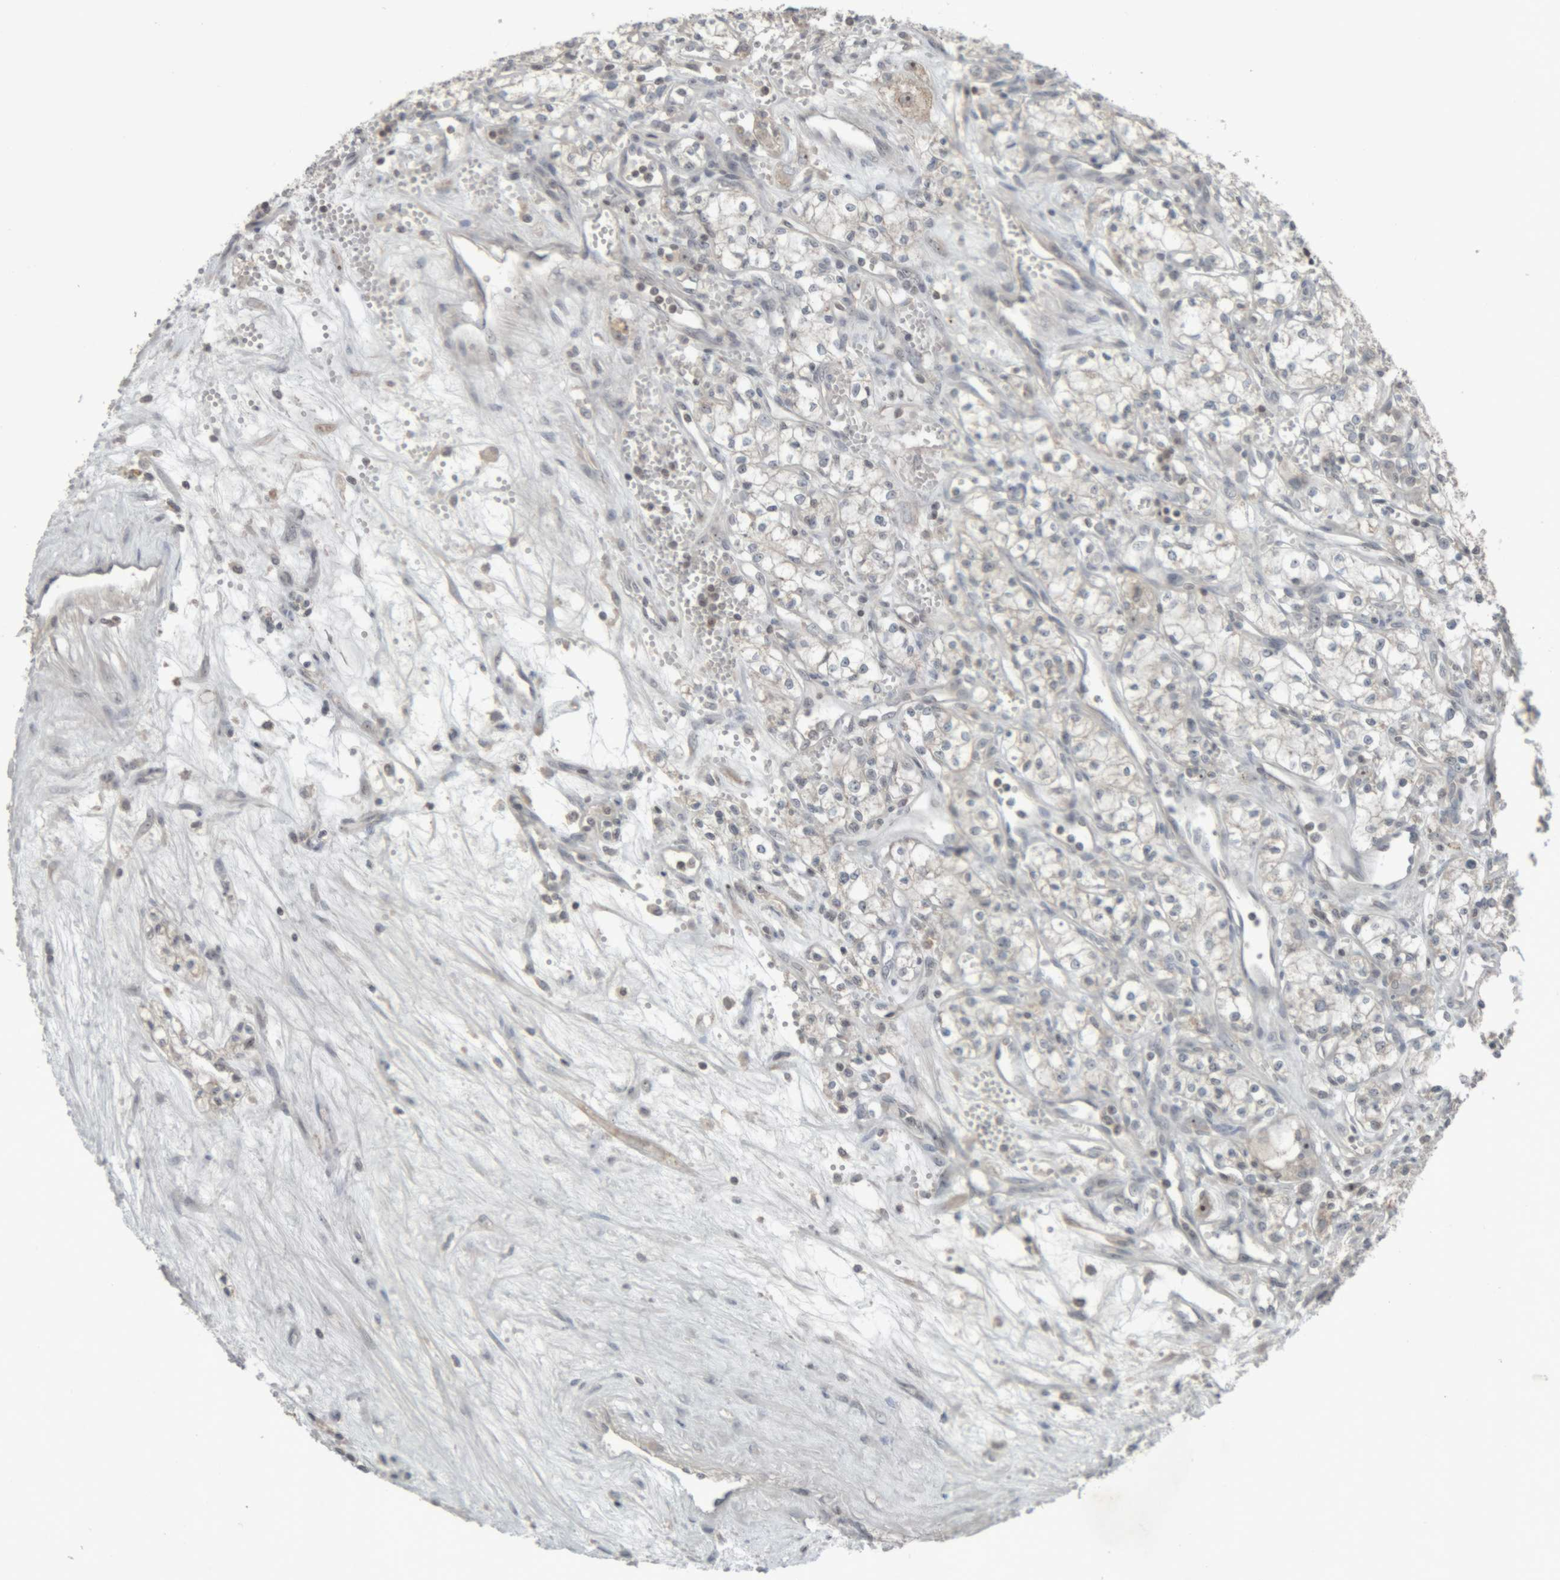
{"staining": {"intensity": "weak", "quantity": "<25%", "location": "nuclear"}, "tissue": "renal cancer", "cell_type": "Tumor cells", "image_type": "cancer", "snomed": [{"axis": "morphology", "description": "Adenocarcinoma, NOS"}, {"axis": "topography", "description": "Kidney"}], "caption": "The immunohistochemistry histopathology image has no significant positivity in tumor cells of renal cancer (adenocarcinoma) tissue.", "gene": "RPF1", "patient": {"sex": "male", "age": 59}}